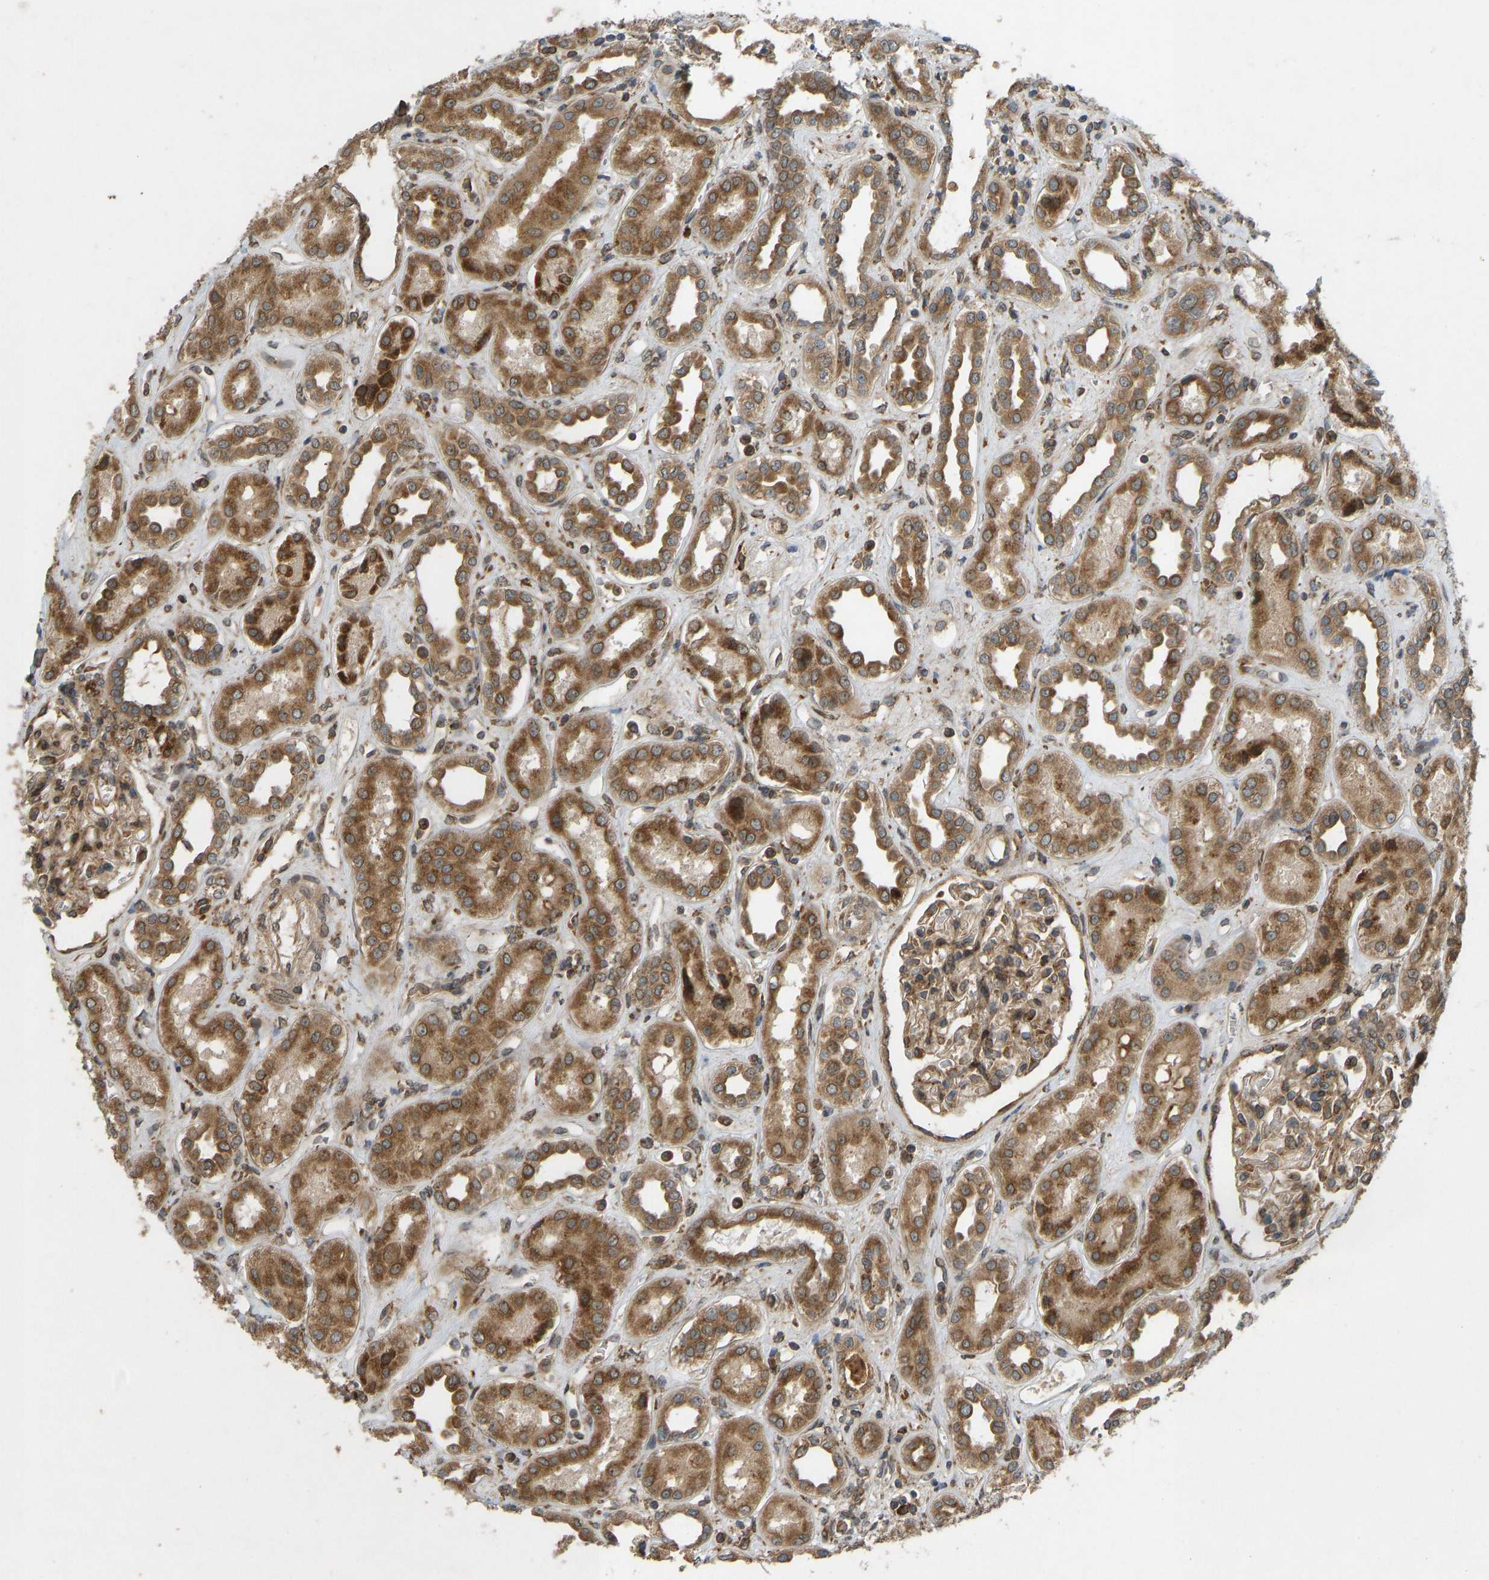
{"staining": {"intensity": "moderate", "quantity": ">75%", "location": "cytoplasmic/membranous"}, "tissue": "kidney", "cell_type": "Cells in glomeruli", "image_type": "normal", "snomed": [{"axis": "morphology", "description": "Normal tissue, NOS"}, {"axis": "topography", "description": "Kidney"}], "caption": "The micrograph demonstrates immunohistochemical staining of unremarkable kidney. There is moderate cytoplasmic/membranous staining is identified in about >75% of cells in glomeruli.", "gene": "RPN2", "patient": {"sex": "male", "age": 59}}